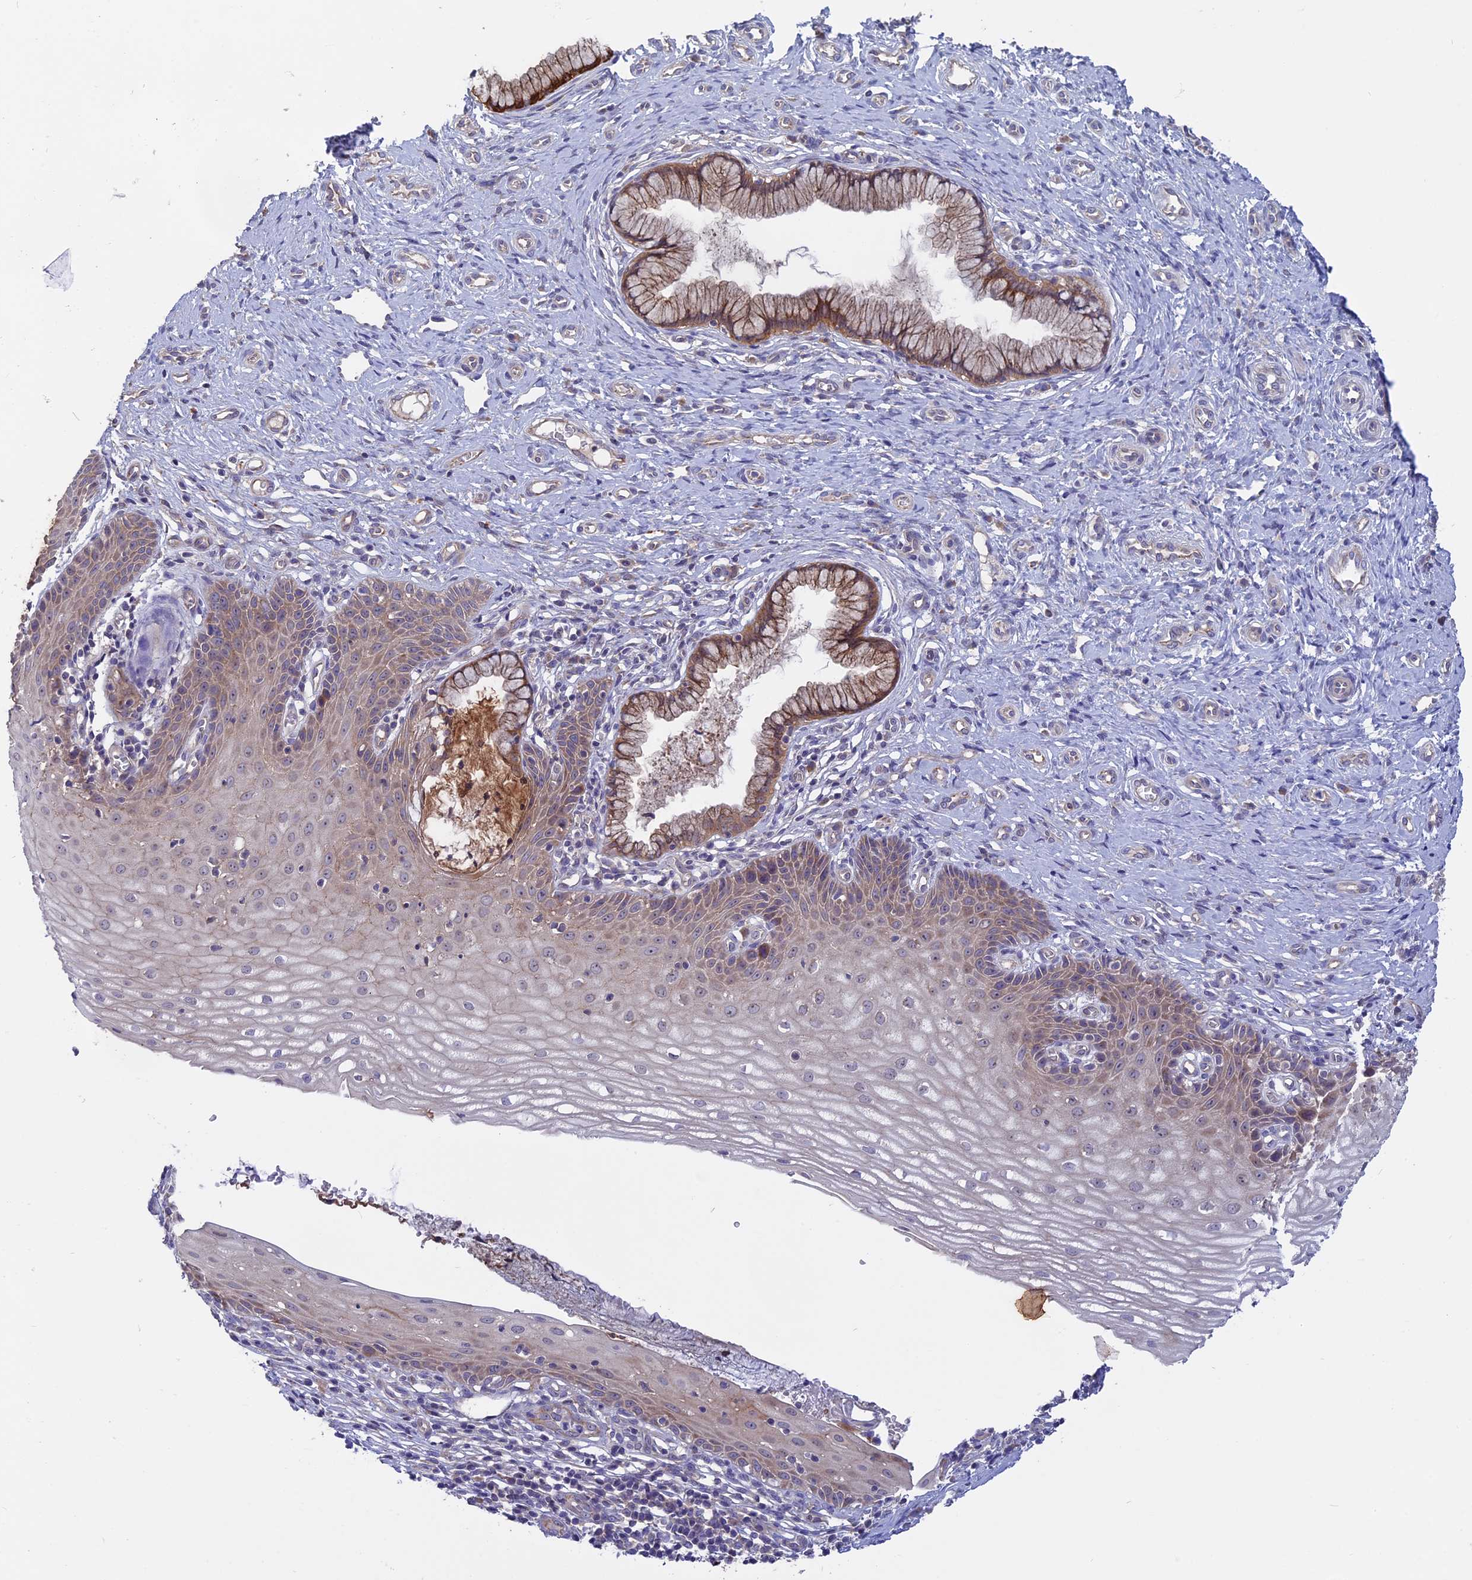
{"staining": {"intensity": "moderate", "quantity": ">75%", "location": "cytoplasmic/membranous"}, "tissue": "cervix", "cell_type": "Glandular cells", "image_type": "normal", "snomed": [{"axis": "morphology", "description": "Normal tissue, NOS"}, {"axis": "topography", "description": "Cervix"}], "caption": "Cervix stained for a protein (brown) demonstrates moderate cytoplasmic/membranous positive positivity in about >75% of glandular cells.", "gene": "TENT4B", "patient": {"sex": "female", "age": 36}}